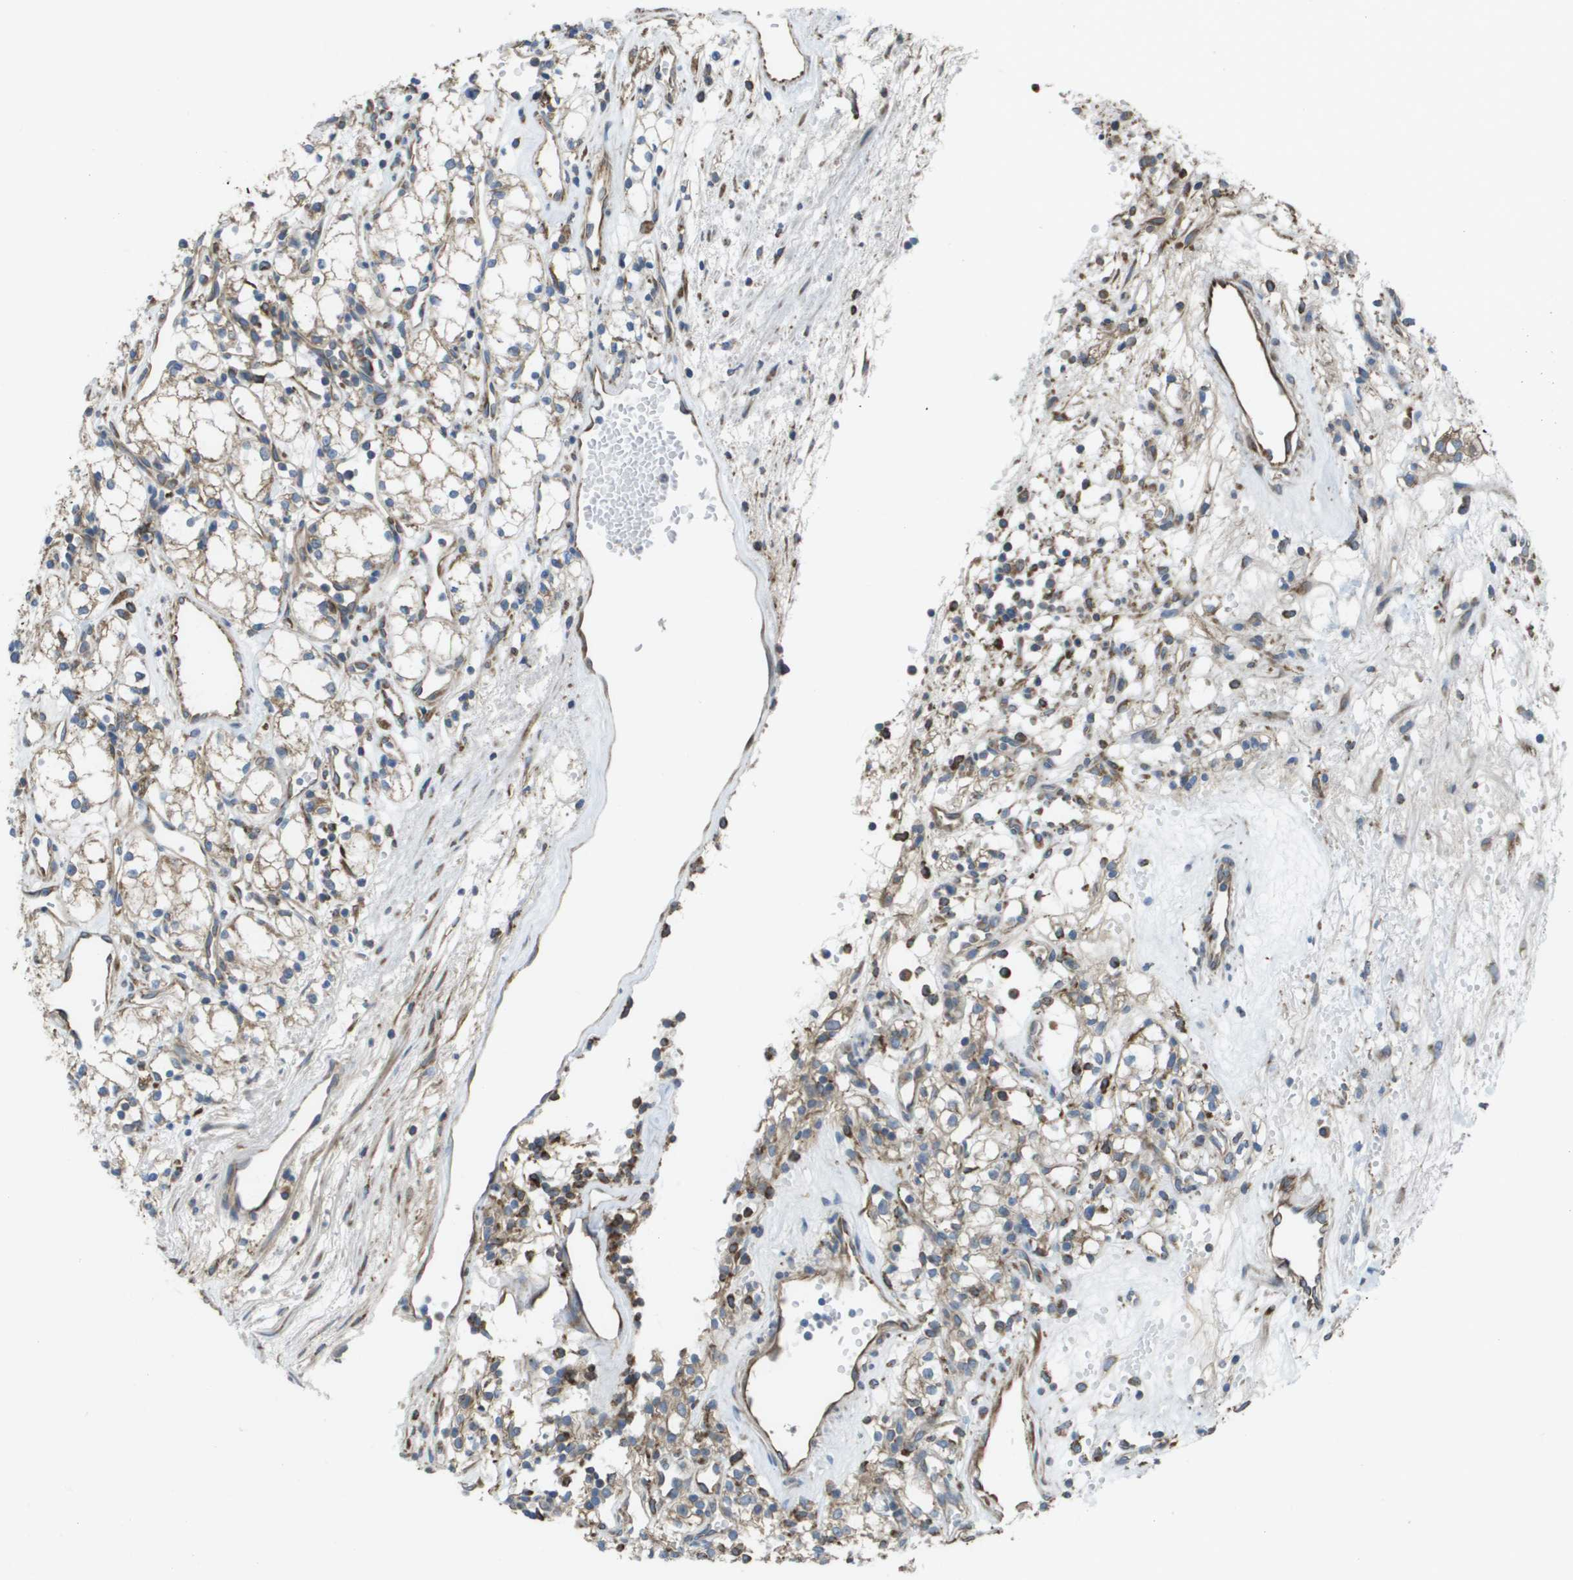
{"staining": {"intensity": "weak", "quantity": "25%-75%", "location": "cytoplasmic/membranous"}, "tissue": "renal cancer", "cell_type": "Tumor cells", "image_type": "cancer", "snomed": [{"axis": "morphology", "description": "Adenocarcinoma, NOS"}, {"axis": "topography", "description": "Kidney"}], "caption": "Immunohistochemical staining of renal adenocarcinoma demonstrates low levels of weak cytoplasmic/membranous expression in approximately 25%-75% of tumor cells.", "gene": "CLCN2", "patient": {"sex": "male", "age": 59}}